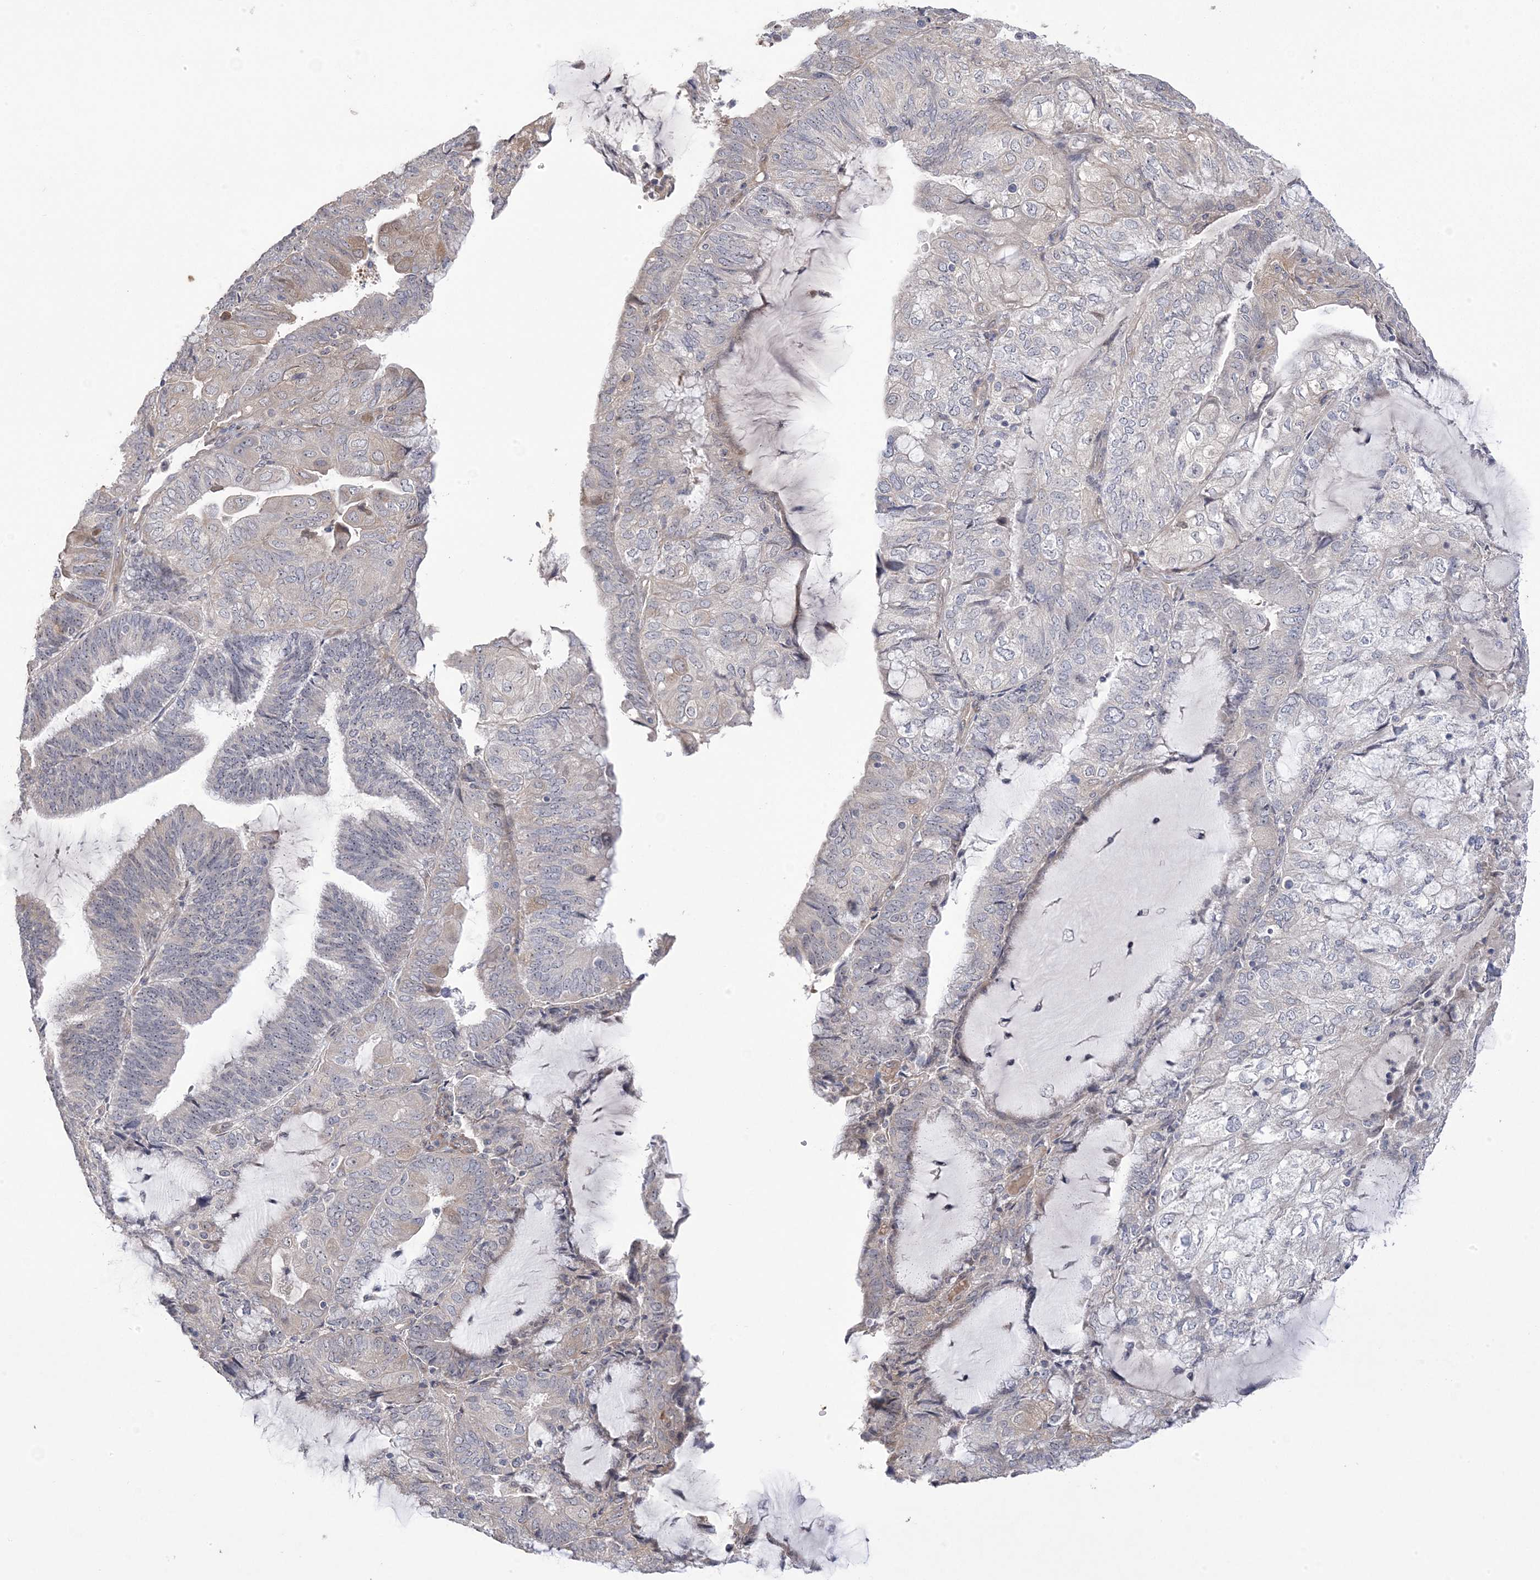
{"staining": {"intensity": "negative", "quantity": "none", "location": "none"}, "tissue": "endometrial cancer", "cell_type": "Tumor cells", "image_type": "cancer", "snomed": [{"axis": "morphology", "description": "Adenocarcinoma, NOS"}, {"axis": "topography", "description": "Endometrium"}], "caption": "A high-resolution photomicrograph shows IHC staining of endometrial cancer, which shows no significant expression in tumor cells.", "gene": "GTPBP6", "patient": {"sex": "female", "age": 81}}